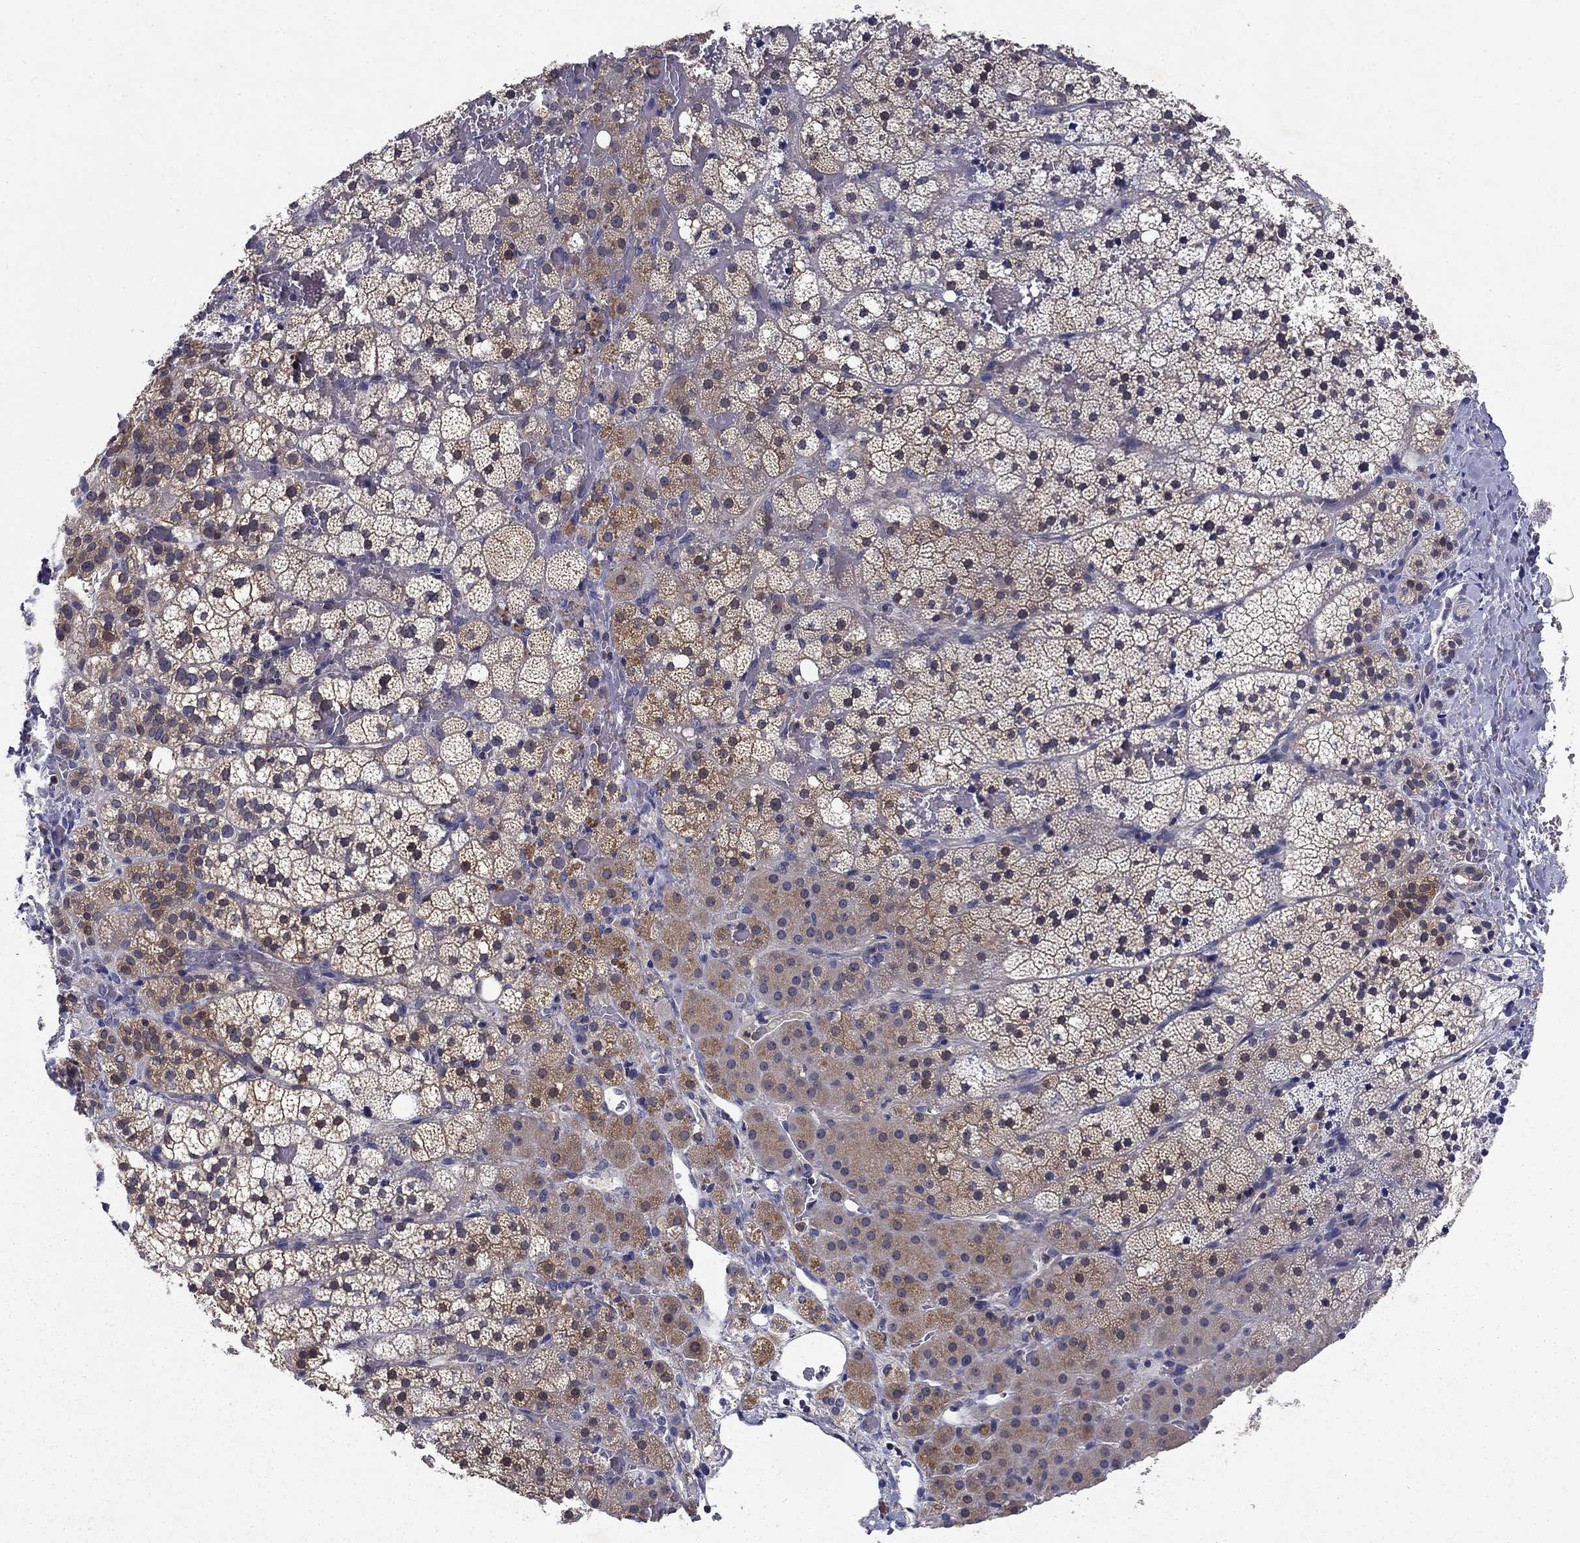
{"staining": {"intensity": "moderate", "quantity": "<25%", "location": "cytoplasmic/membranous"}, "tissue": "adrenal gland", "cell_type": "Glandular cells", "image_type": "normal", "snomed": [{"axis": "morphology", "description": "Normal tissue, NOS"}, {"axis": "topography", "description": "Adrenal gland"}], "caption": "Adrenal gland stained for a protein reveals moderate cytoplasmic/membranous positivity in glandular cells.", "gene": "GLTP", "patient": {"sex": "male", "age": 53}}